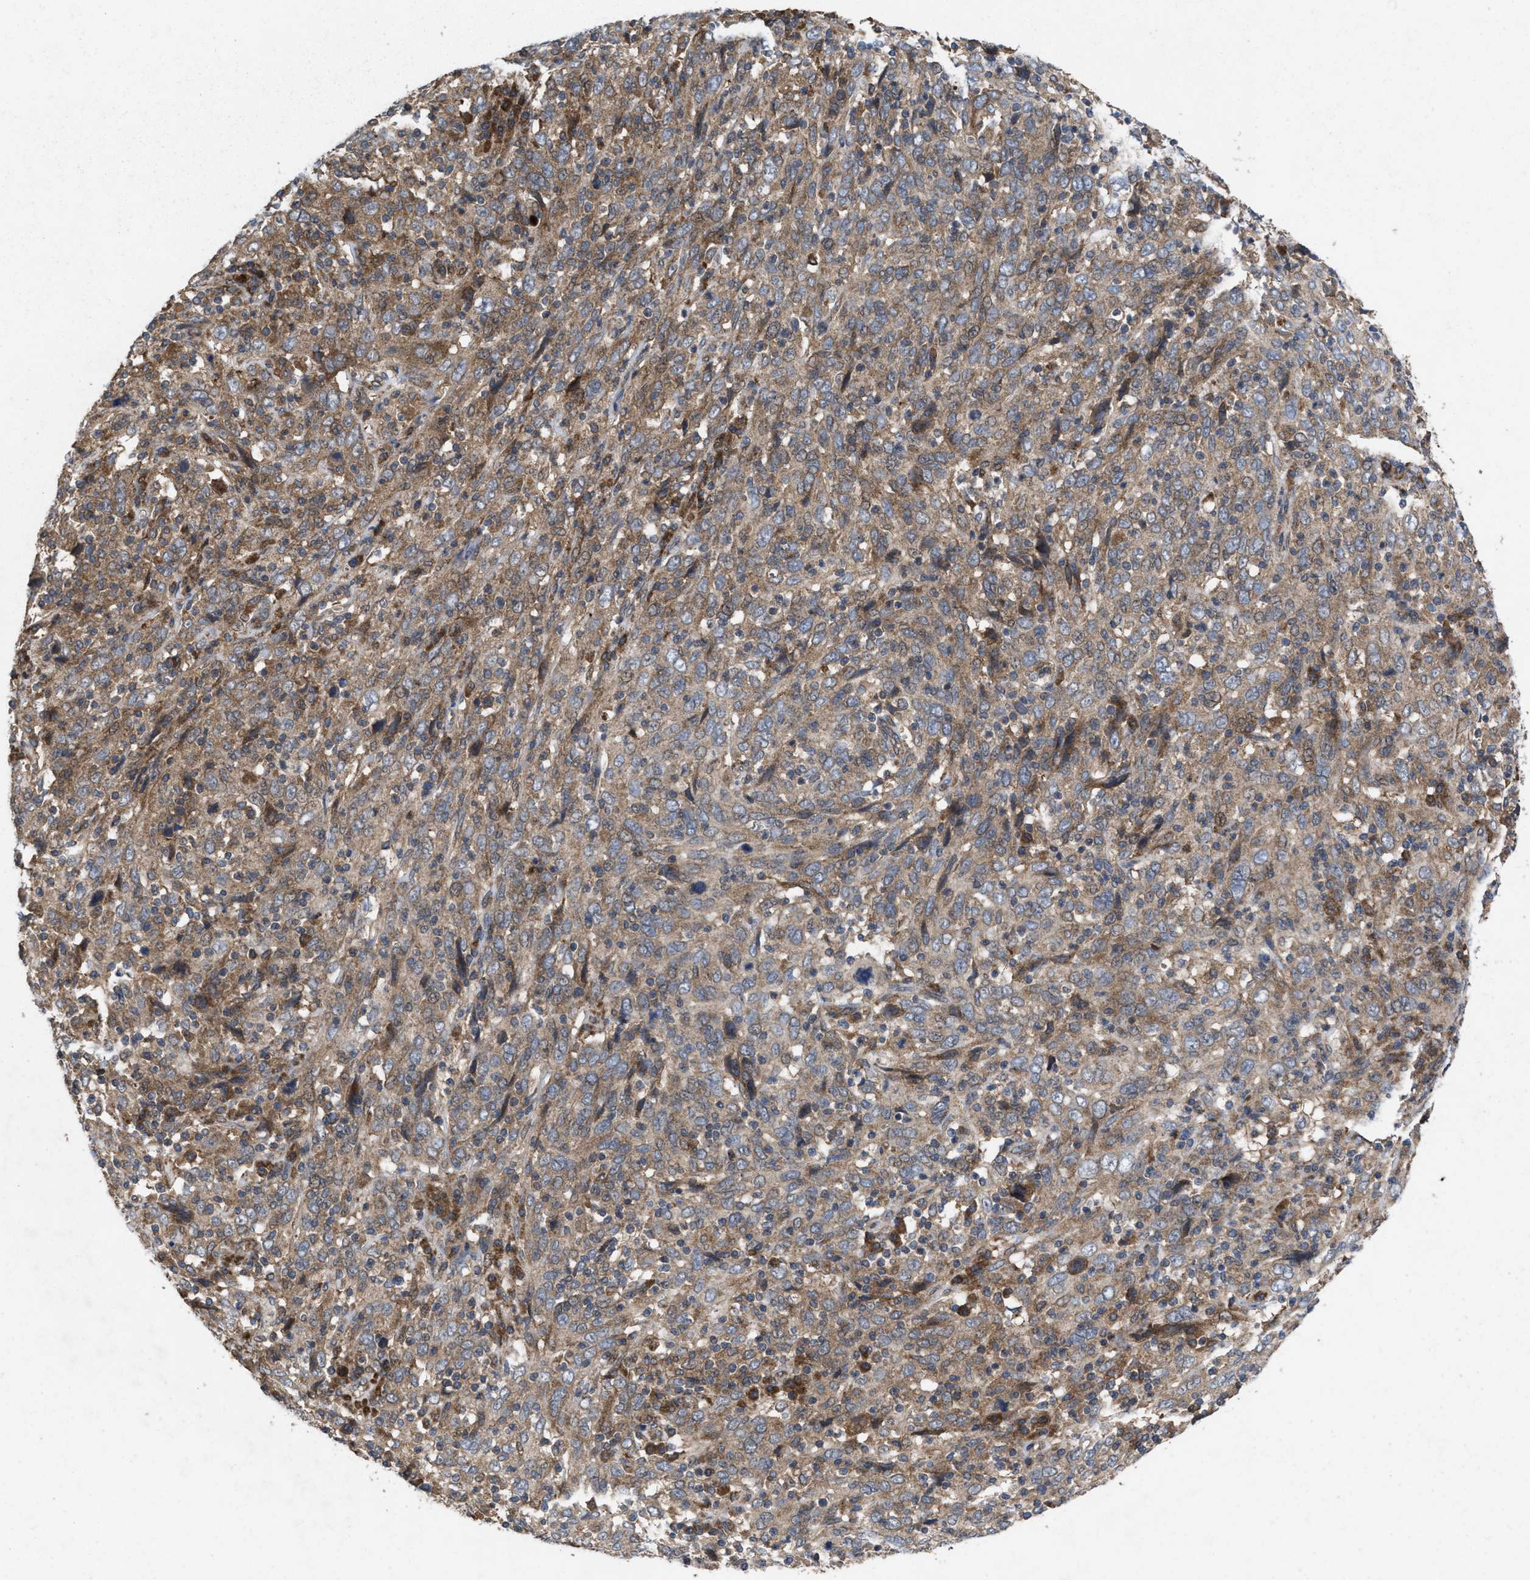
{"staining": {"intensity": "moderate", "quantity": ">75%", "location": "cytoplasmic/membranous"}, "tissue": "cervical cancer", "cell_type": "Tumor cells", "image_type": "cancer", "snomed": [{"axis": "morphology", "description": "Squamous cell carcinoma, NOS"}, {"axis": "topography", "description": "Cervix"}], "caption": "Moderate cytoplasmic/membranous protein positivity is seen in about >75% of tumor cells in cervical cancer (squamous cell carcinoma).", "gene": "MSI2", "patient": {"sex": "female", "age": 46}}